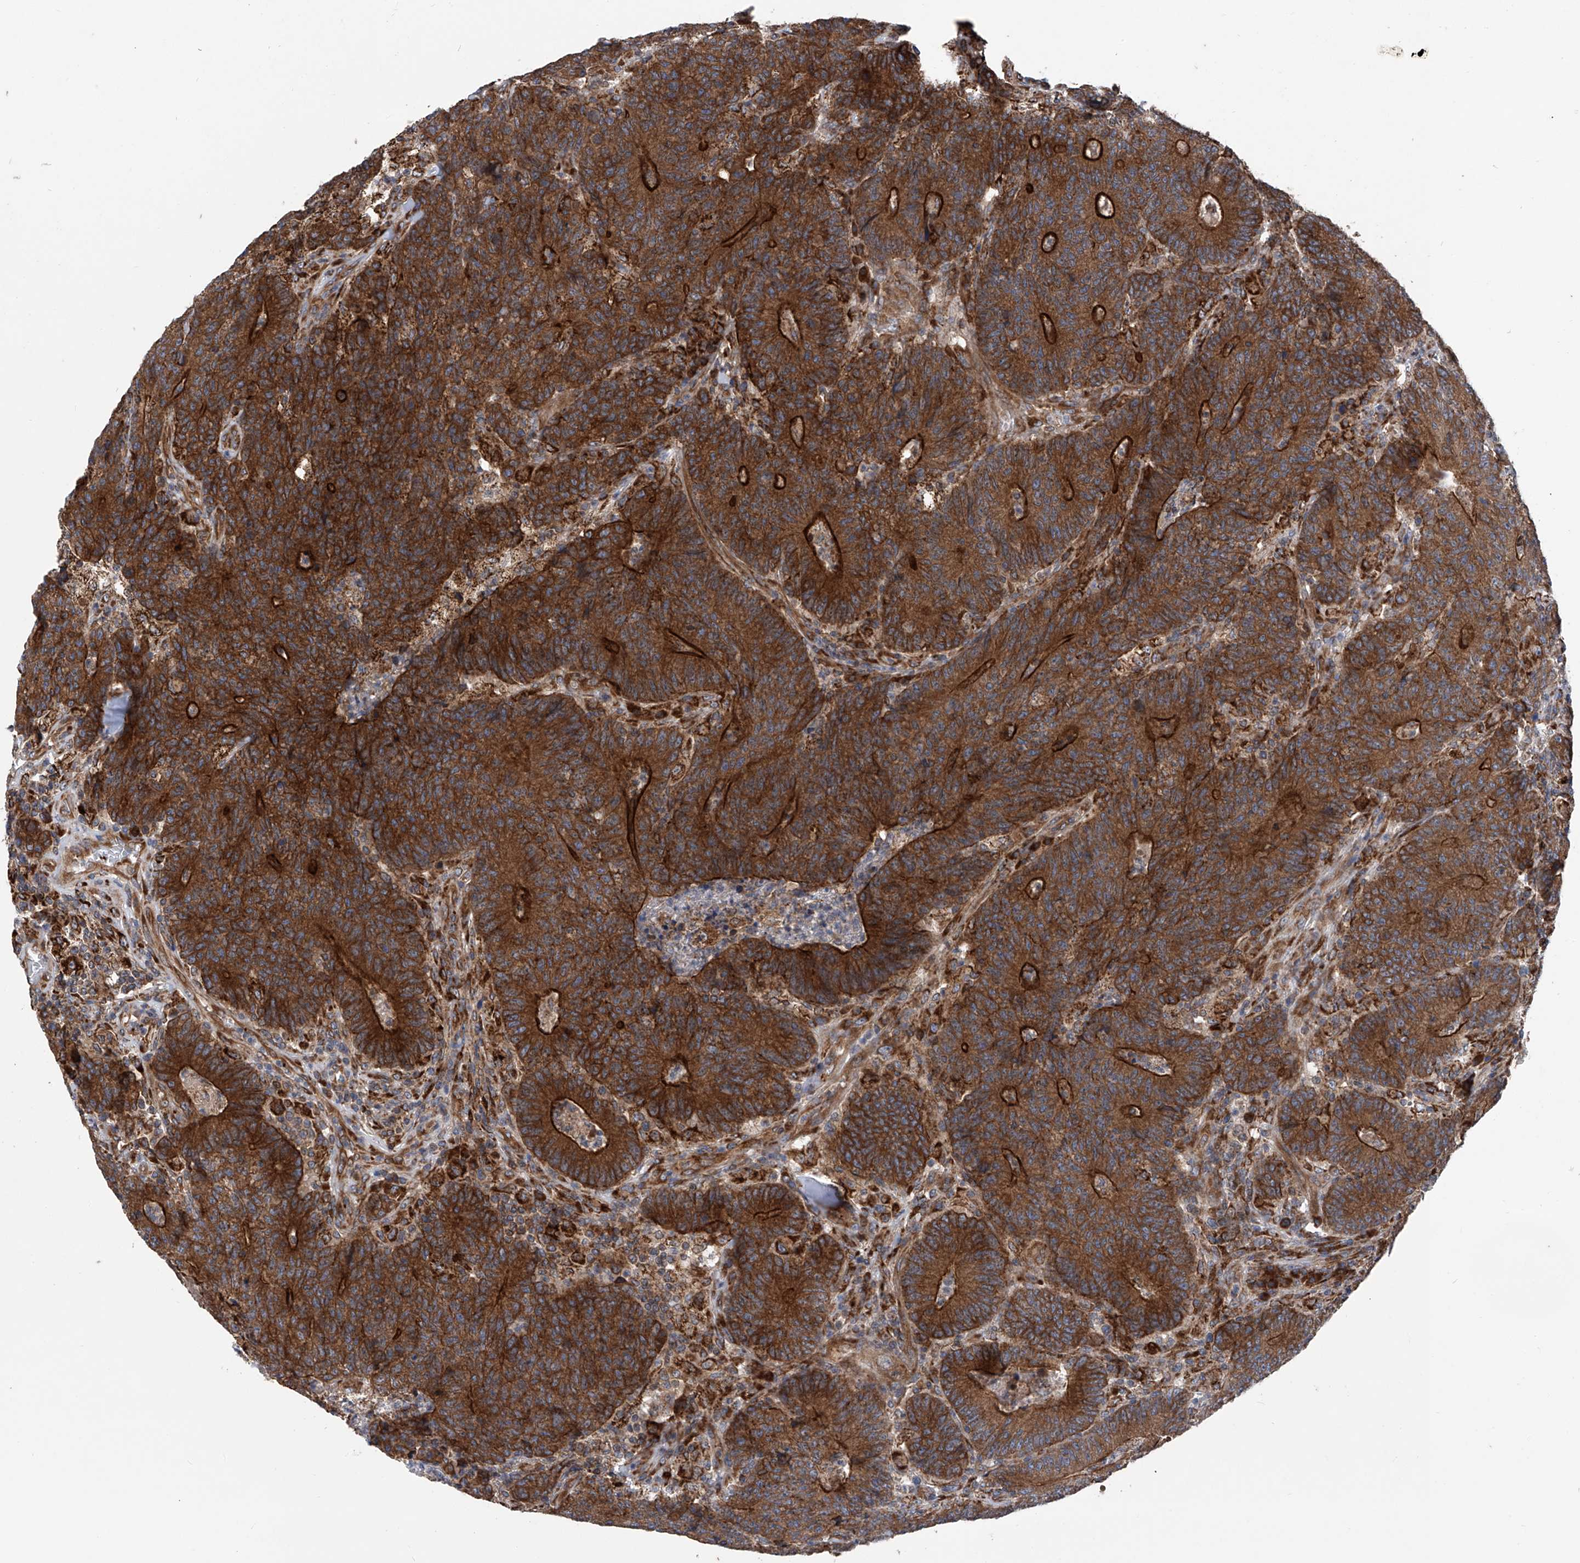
{"staining": {"intensity": "strong", "quantity": ">75%", "location": "cytoplasmic/membranous"}, "tissue": "colorectal cancer", "cell_type": "Tumor cells", "image_type": "cancer", "snomed": [{"axis": "morphology", "description": "Normal tissue, NOS"}, {"axis": "morphology", "description": "Adenocarcinoma, NOS"}, {"axis": "topography", "description": "Colon"}], "caption": "Colorectal adenocarcinoma tissue shows strong cytoplasmic/membranous positivity in approximately >75% of tumor cells", "gene": "ASCC3", "patient": {"sex": "female", "age": 75}}